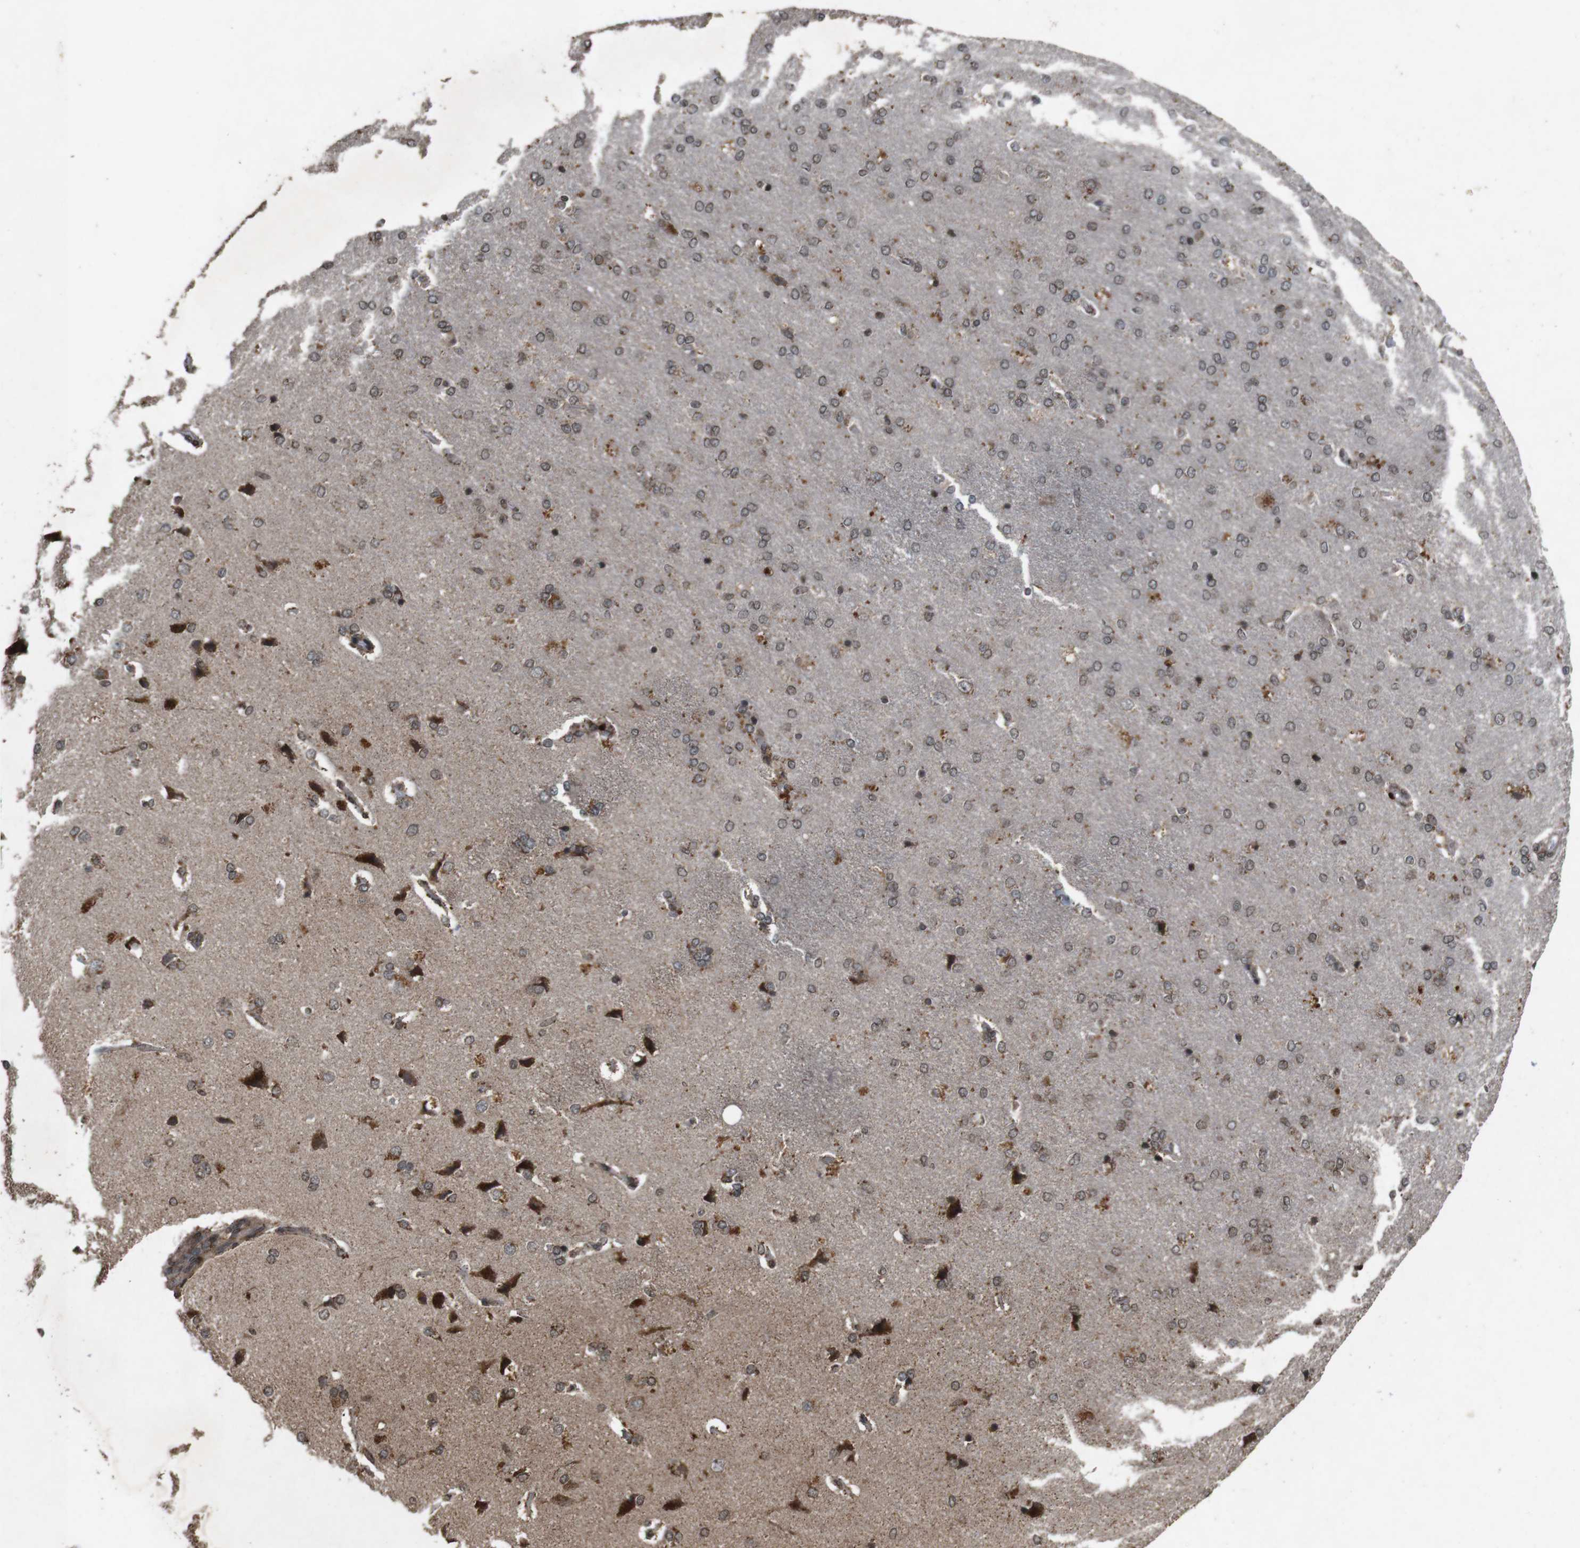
{"staining": {"intensity": "weak", "quantity": "25%-75%", "location": "cytoplasmic/membranous,nuclear"}, "tissue": "cerebral cortex", "cell_type": "Endothelial cells", "image_type": "normal", "snomed": [{"axis": "morphology", "description": "Normal tissue, NOS"}, {"axis": "topography", "description": "Cerebral cortex"}], "caption": "Immunohistochemical staining of benign cerebral cortex reveals weak cytoplasmic/membranous,nuclear protein positivity in approximately 25%-75% of endothelial cells.", "gene": "SORL1", "patient": {"sex": "male", "age": 62}}